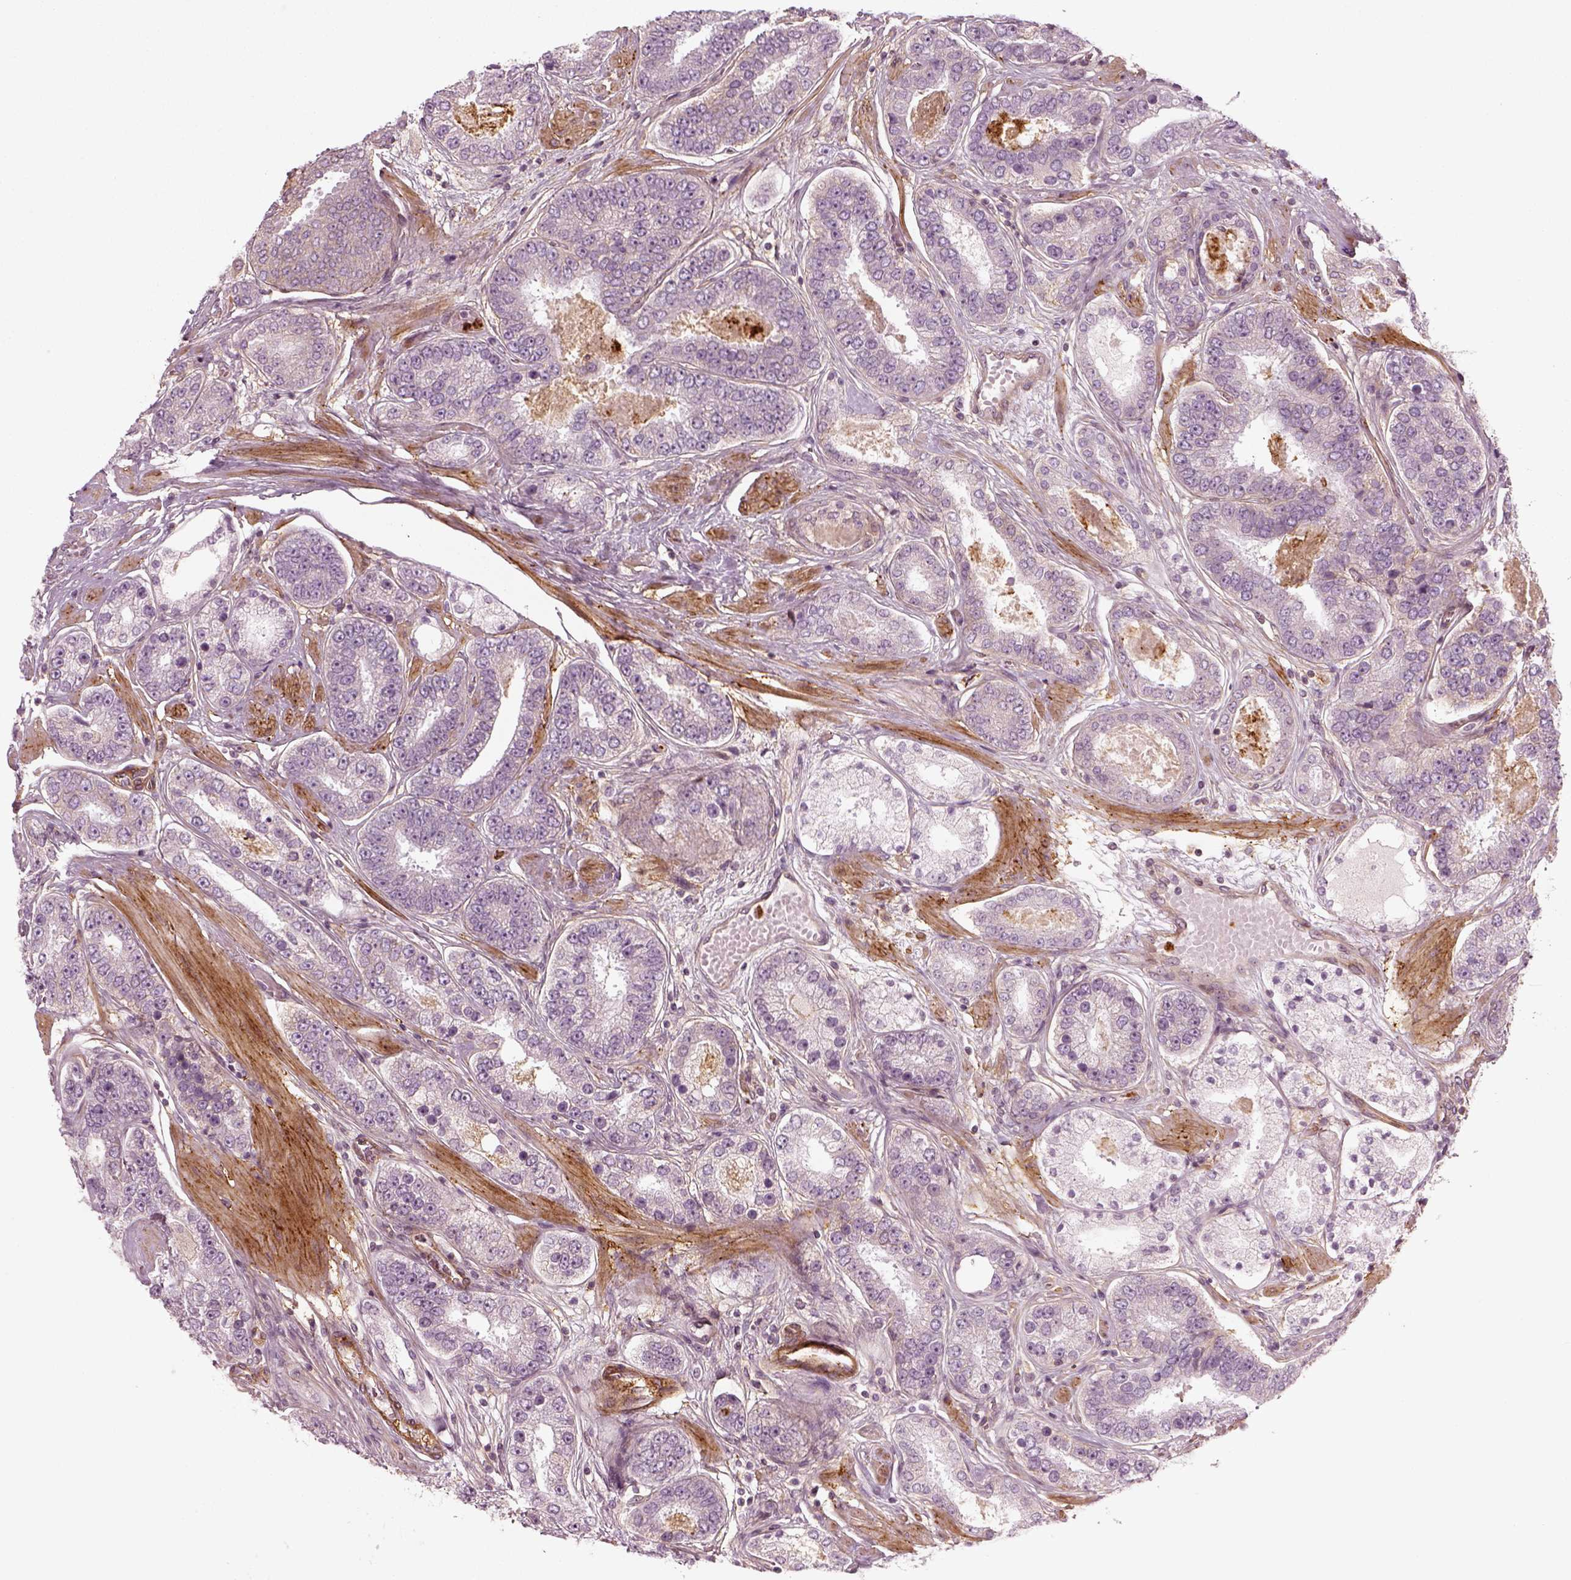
{"staining": {"intensity": "negative", "quantity": "none", "location": "none"}, "tissue": "prostate cancer", "cell_type": "Tumor cells", "image_type": "cancer", "snomed": [{"axis": "morphology", "description": "Adenocarcinoma, High grade"}, {"axis": "topography", "description": "Prostate"}], "caption": "An immunohistochemistry histopathology image of prostate cancer is shown. There is no staining in tumor cells of prostate cancer.", "gene": "NPTN", "patient": {"sex": "male", "age": 63}}